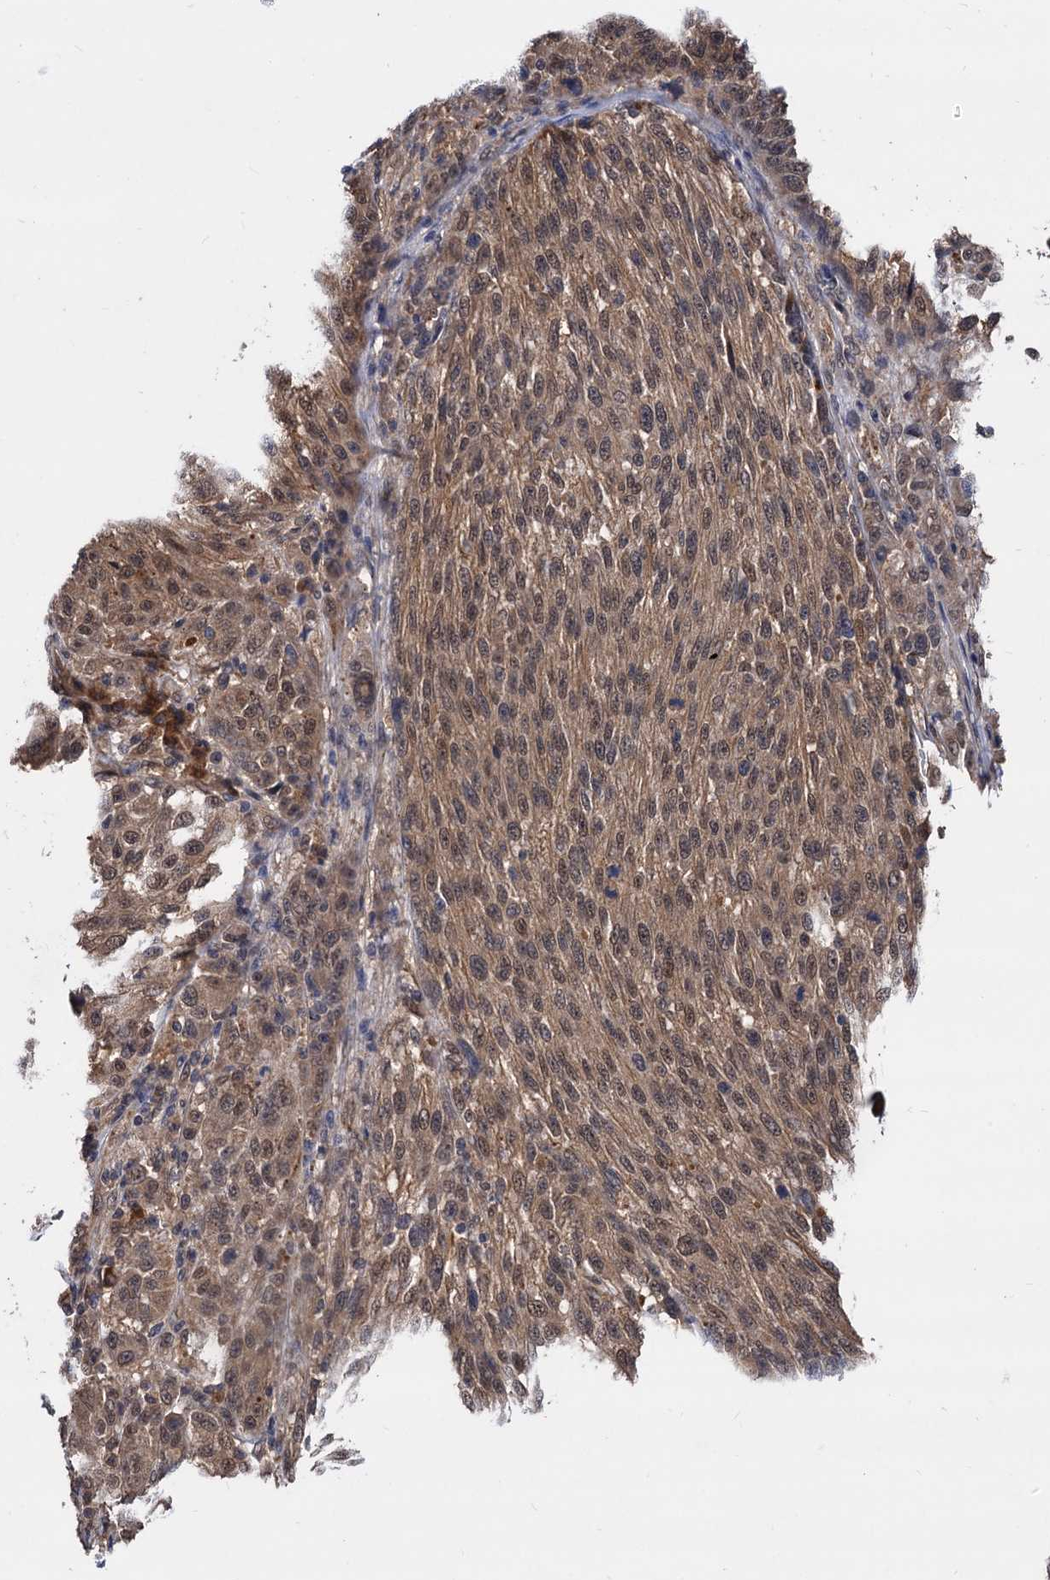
{"staining": {"intensity": "moderate", "quantity": ">75%", "location": "cytoplasmic/membranous,nuclear"}, "tissue": "melanoma", "cell_type": "Tumor cells", "image_type": "cancer", "snomed": [{"axis": "morphology", "description": "Malignant melanoma, NOS"}, {"axis": "topography", "description": "Skin"}], "caption": "Protein expression analysis of human melanoma reveals moderate cytoplasmic/membranous and nuclear positivity in about >75% of tumor cells. Ihc stains the protein in brown and the nuclei are stained blue.", "gene": "PSMD4", "patient": {"sex": "male", "age": 53}}